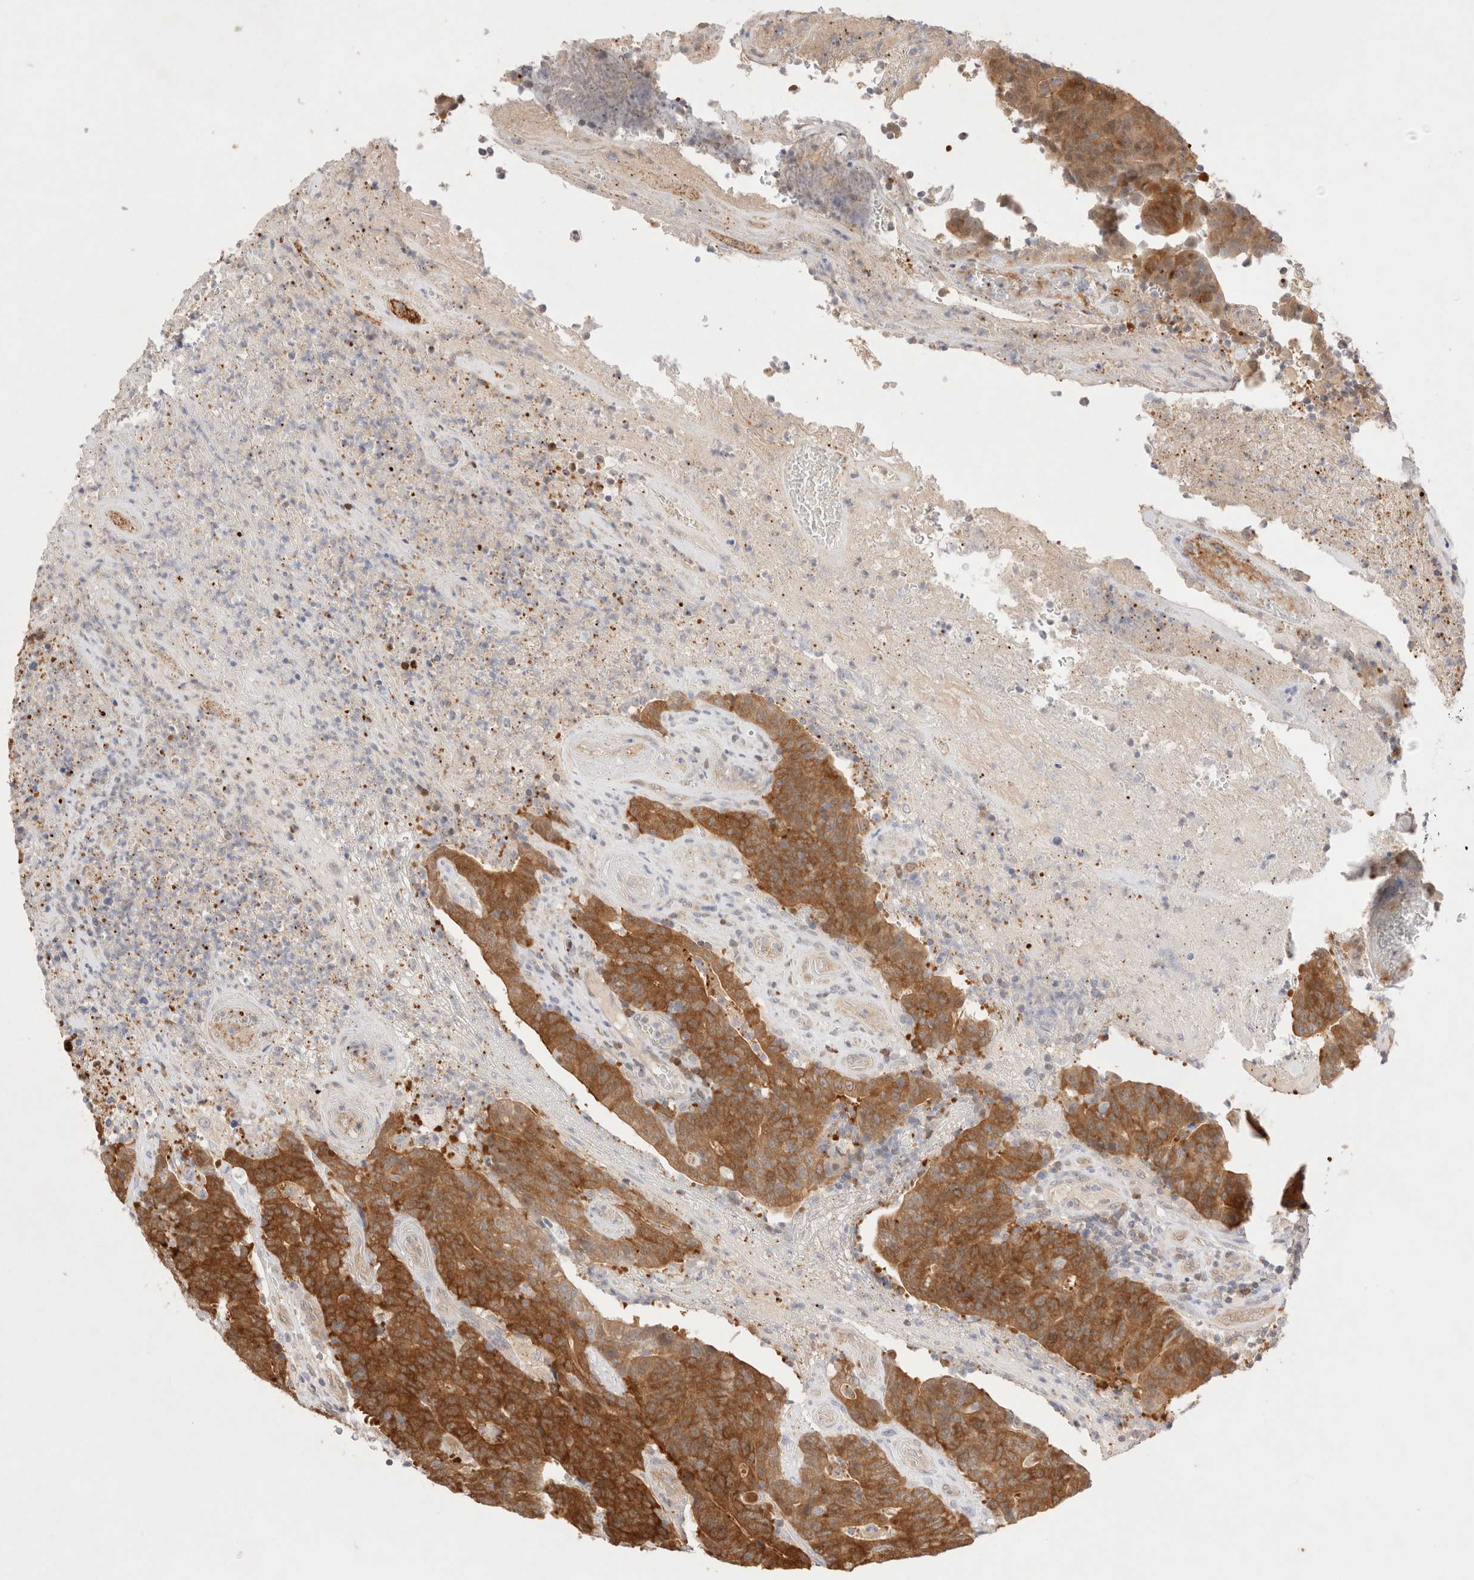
{"staining": {"intensity": "moderate", "quantity": ">75%", "location": "cytoplasmic/membranous"}, "tissue": "colorectal cancer", "cell_type": "Tumor cells", "image_type": "cancer", "snomed": [{"axis": "morphology", "description": "Normal tissue, NOS"}, {"axis": "morphology", "description": "Adenocarcinoma, NOS"}, {"axis": "topography", "description": "Colon"}], "caption": "This is an image of IHC staining of adenocarcinoma (colorectal), which shows moderate staining in the cytoplasmic/membranous of tumor cells.", "gene": "STARD10", "patient": {"sex": "female", "age": 75}}